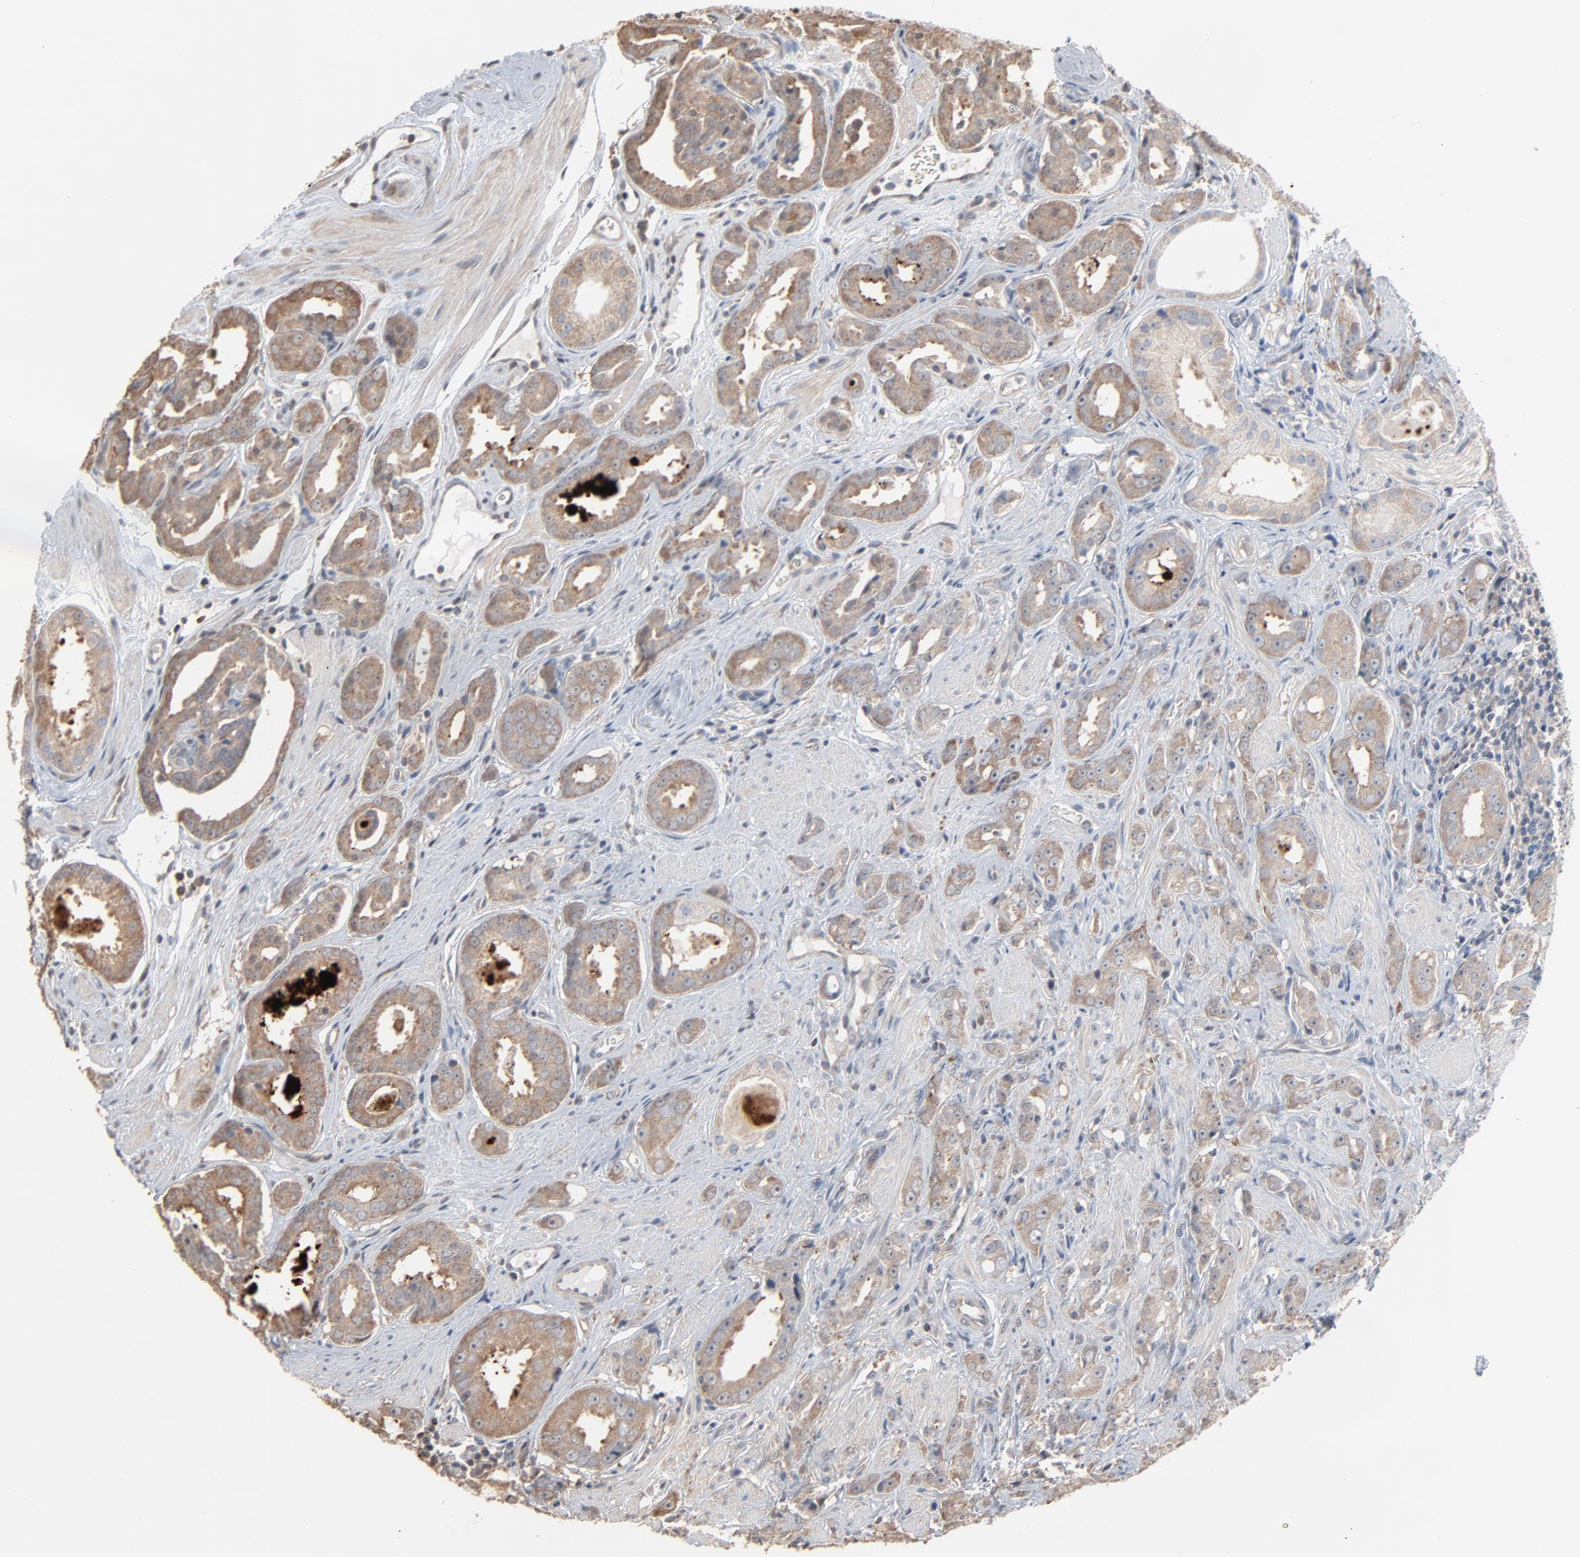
{"staining": {"intensity": "moderate", "quantity": ">75%", "location": "cytoplasmic/membranous"}, "tissue": "prostate cancer", "cell_type": "Tumor cells", "image_type": "cancer", "snomed": [{"axis": "morphology", "description": "Adenocarcinoma, Medium grade"}, {"axis": "topography", "description": "Prostate"}], "caption": "Brown immunohistochemical staining in adenocarcinoma (medium-grade) (prostate) exhibits moderate cytoplasmic/membranous expression in about >75% of tumor cells.", "gene": "CCT5", "patient": {"sex": "male", "age": 53}}